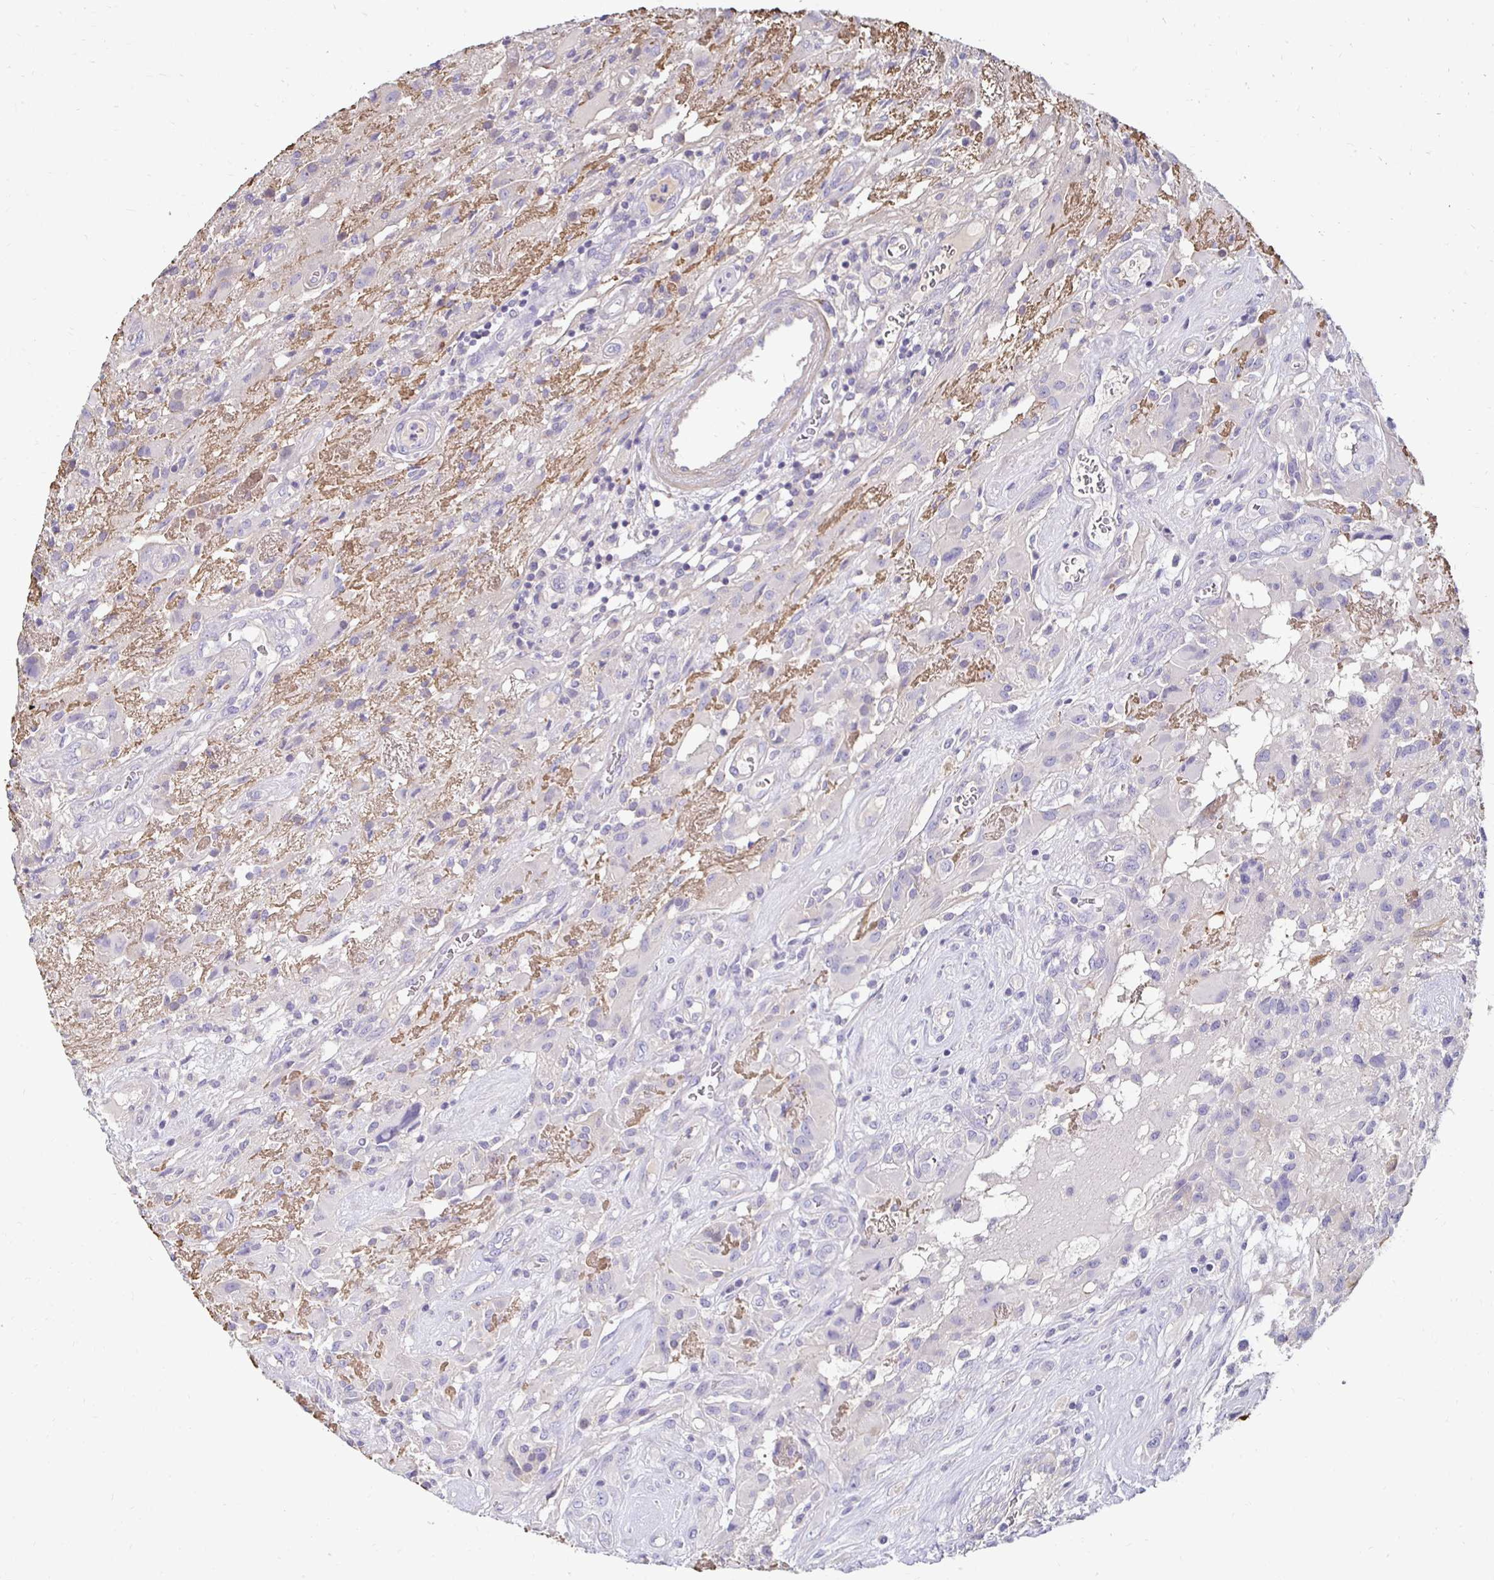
{"staining": {"intensity": "negative", "quantity": "none", "location": "none"}, "tissue": "glioma", "cell_type": "Tumor cells", "image_type": "cancer", "snomed": [{"axis": "morphology", "description": "Glioma, malignant, High grade"}, {"axis": "topography", "description": "Brain"}], "caption": "Tumor cells are negative for brown protein staining in glioma.", "gene": "AKAP6", "patient": {"sex": "male", "age": 46}}